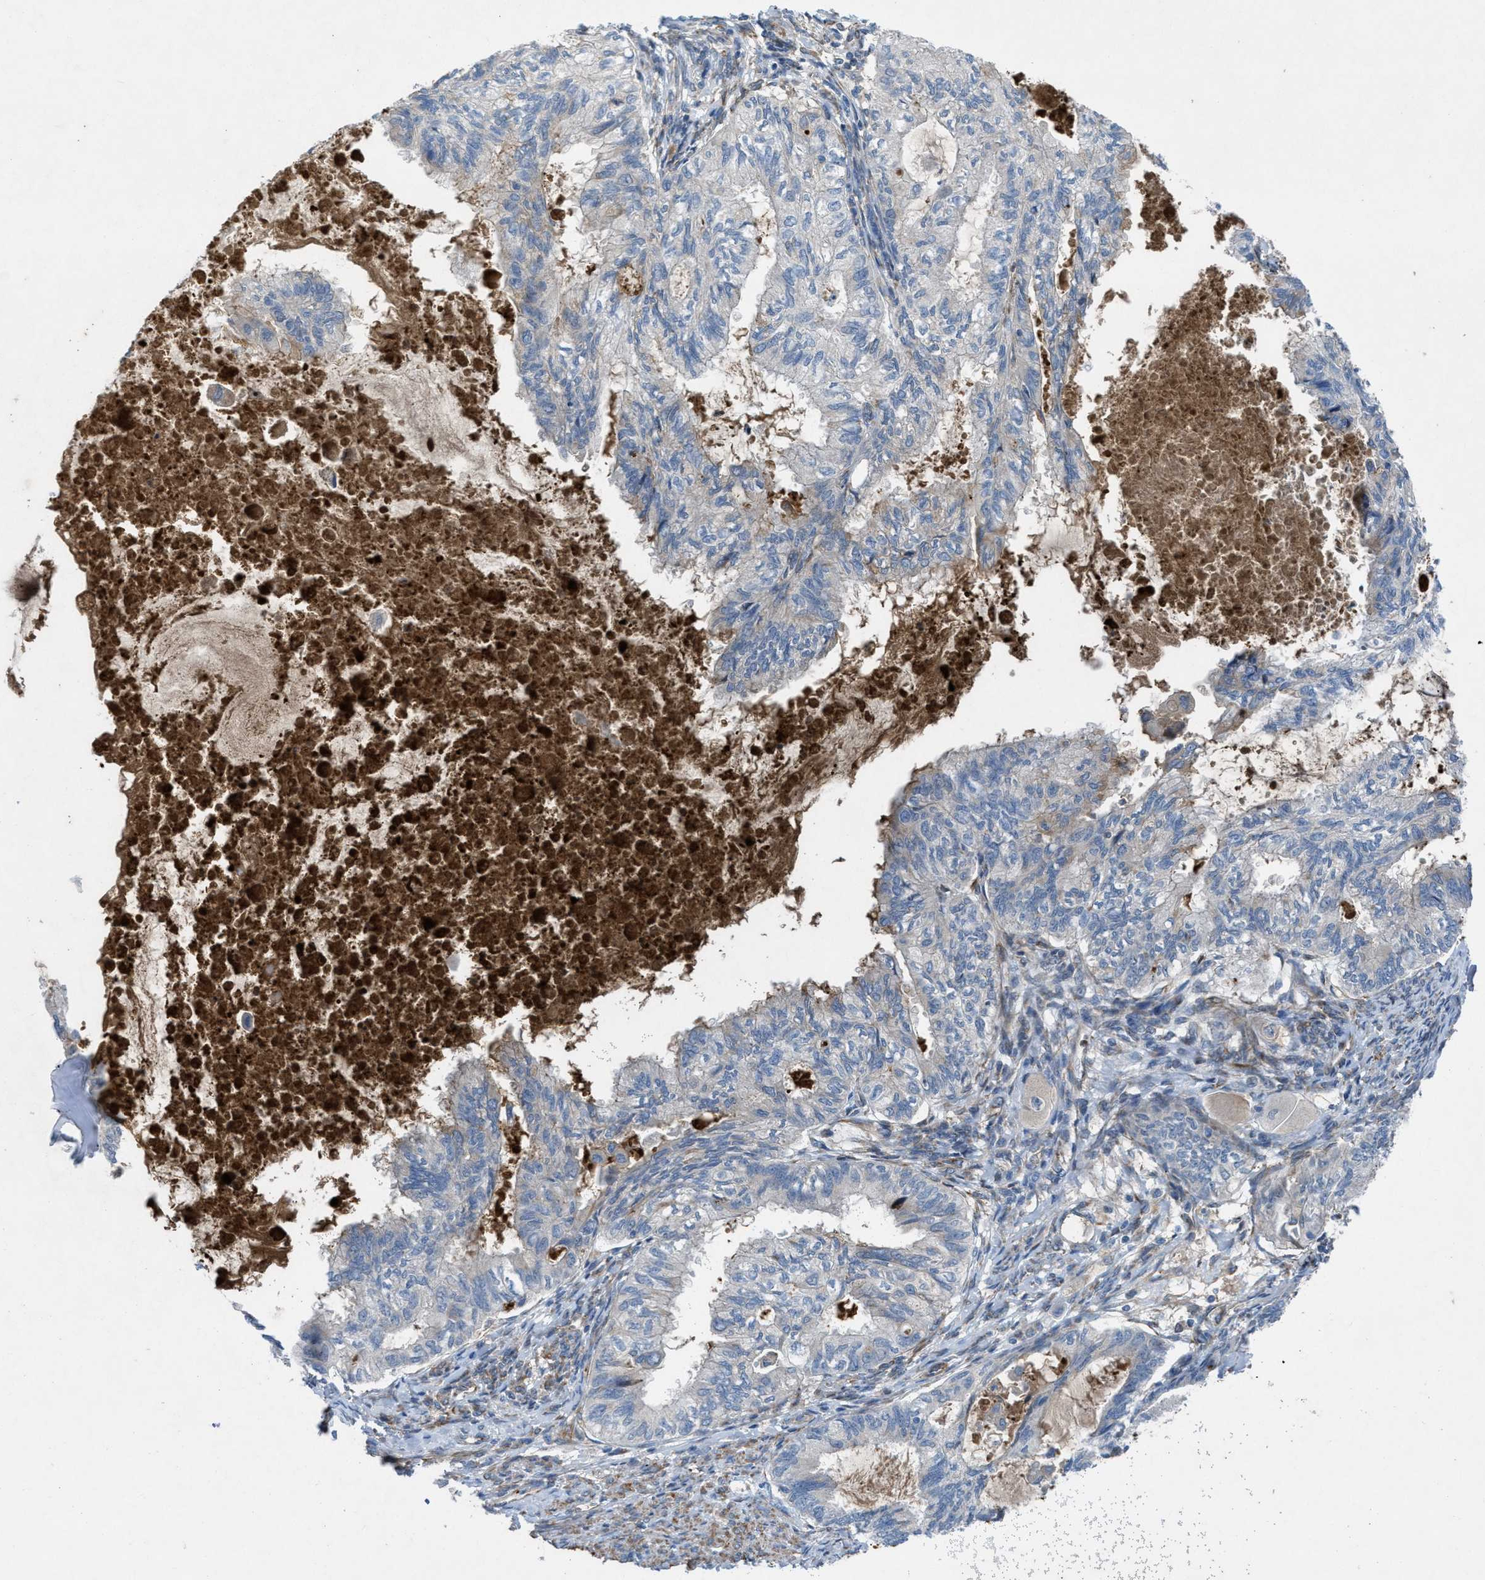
{"staining": {"intensity": "weak", "quantity": "<25%", "location": "cytoplasmic/membranous"}, "tissue": "cervical cancer", "cell_type": "Tumor cells", "image_type": "cancer", "snomed": [{"axis": "morphology", "description": "Normal tissue, NOS"}, {"axis": "morphology", "description": "Adenocarcinoma, NOS"}, {"axis": "topography", "description": "Cervix"}, {"axis": "topography", "description": "Endometrium"}], "caption": "Tumor cells are negative for protein expression in human cervical cancer.", "gene": "SLC6A9", "patient": {"sex": "female", "age": 86}}